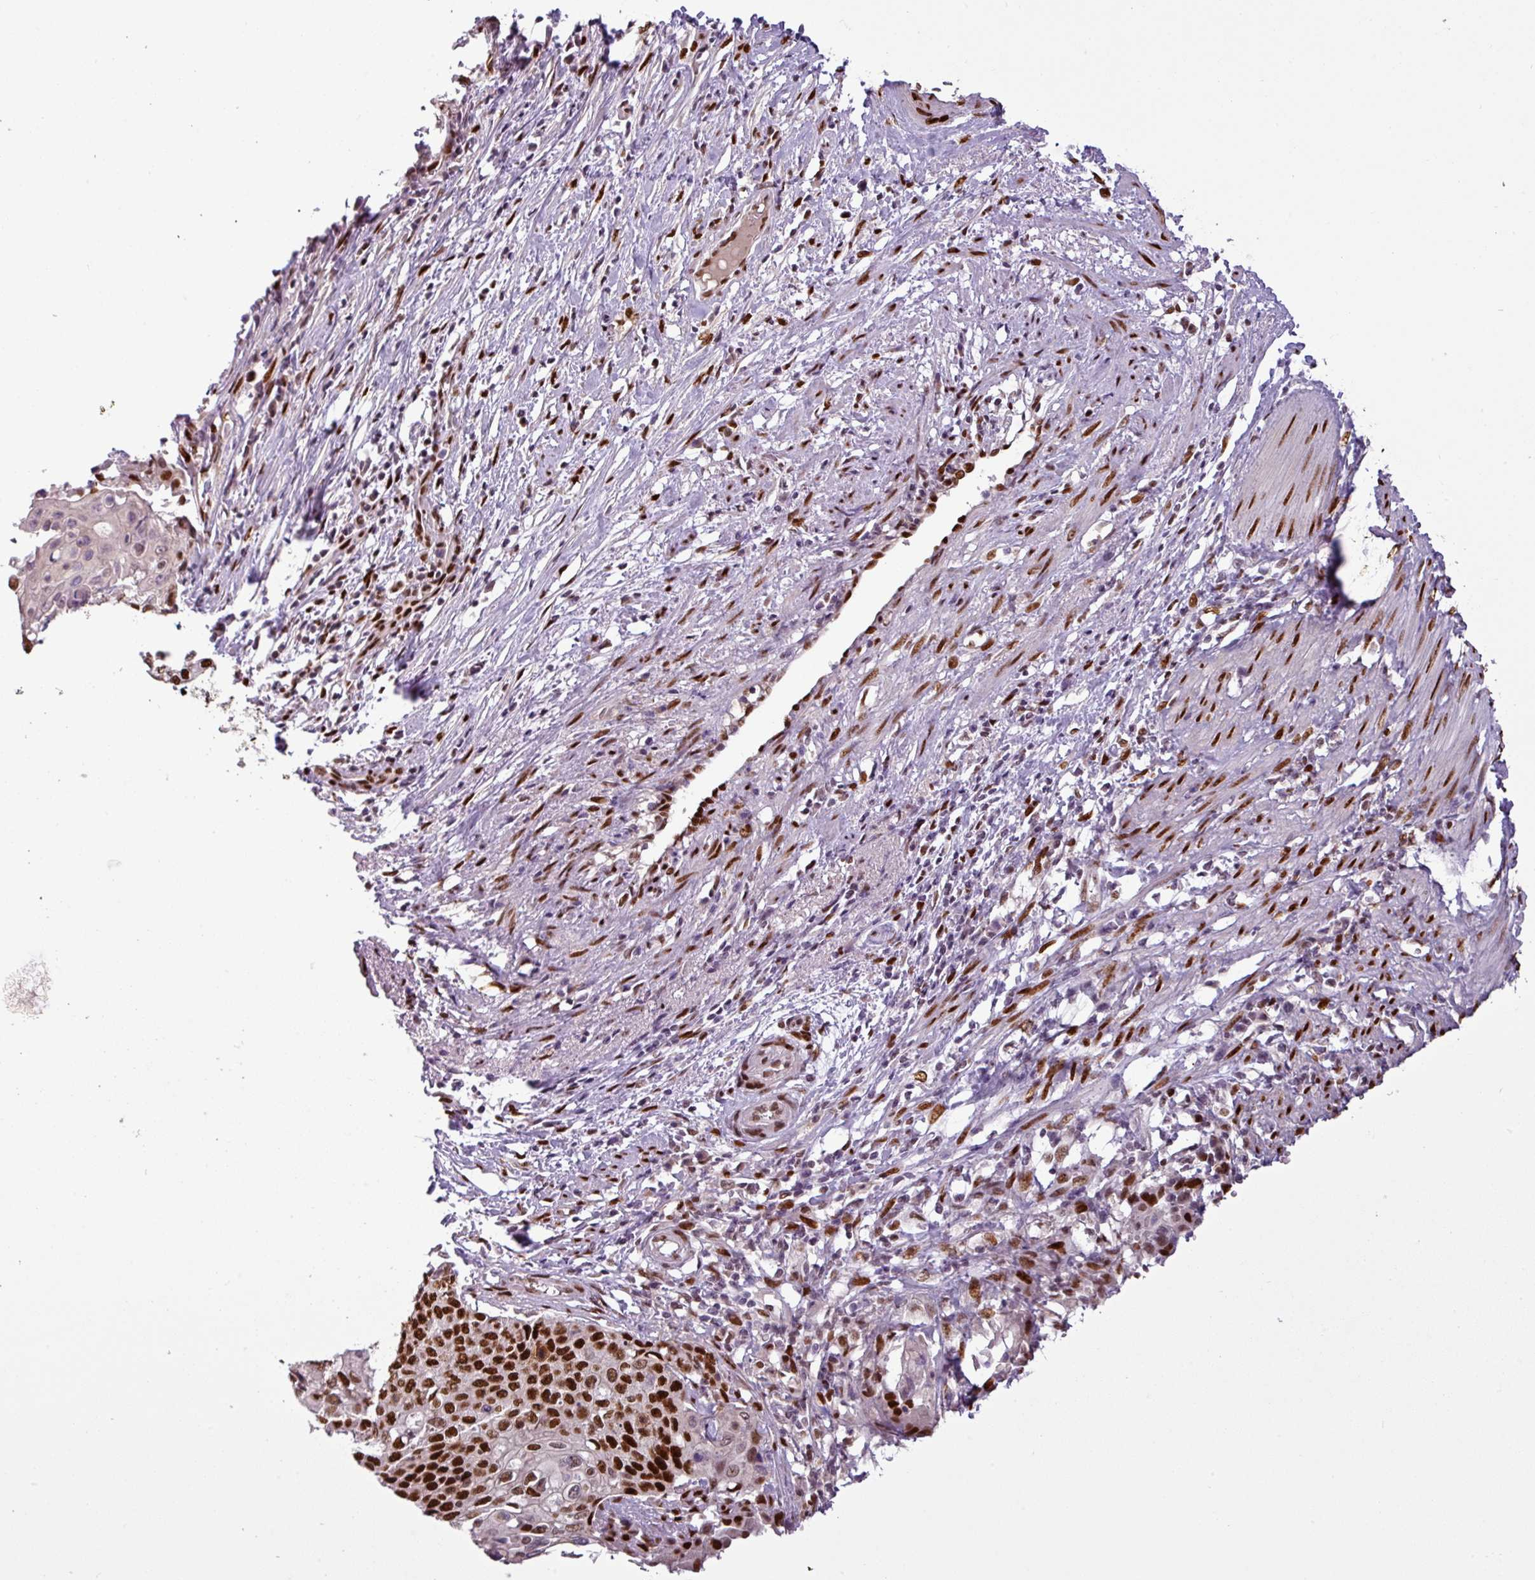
{"staining": {"intensity": "strong", "quantity": ">75%", "location": "nuclear"}, "tissue": "cervical cancer", "cell_type": "Tumor cells", "image_type": "cancer", "snomed": [{"axis": "morphology", "description": "Squamous cell carcinoma, NOS"}, {"axis": "topography", "description": "Cervix"}], "caption": "This micrograph exhibits immunohistochemistry (IHC) staining of human cervical cancer (squamous cell carcinoma), with high strong nuclear staining in about >75% of tumor cells.", "gene": "IRF2BPL", "patient": {"sex": "female", "age": 39}}